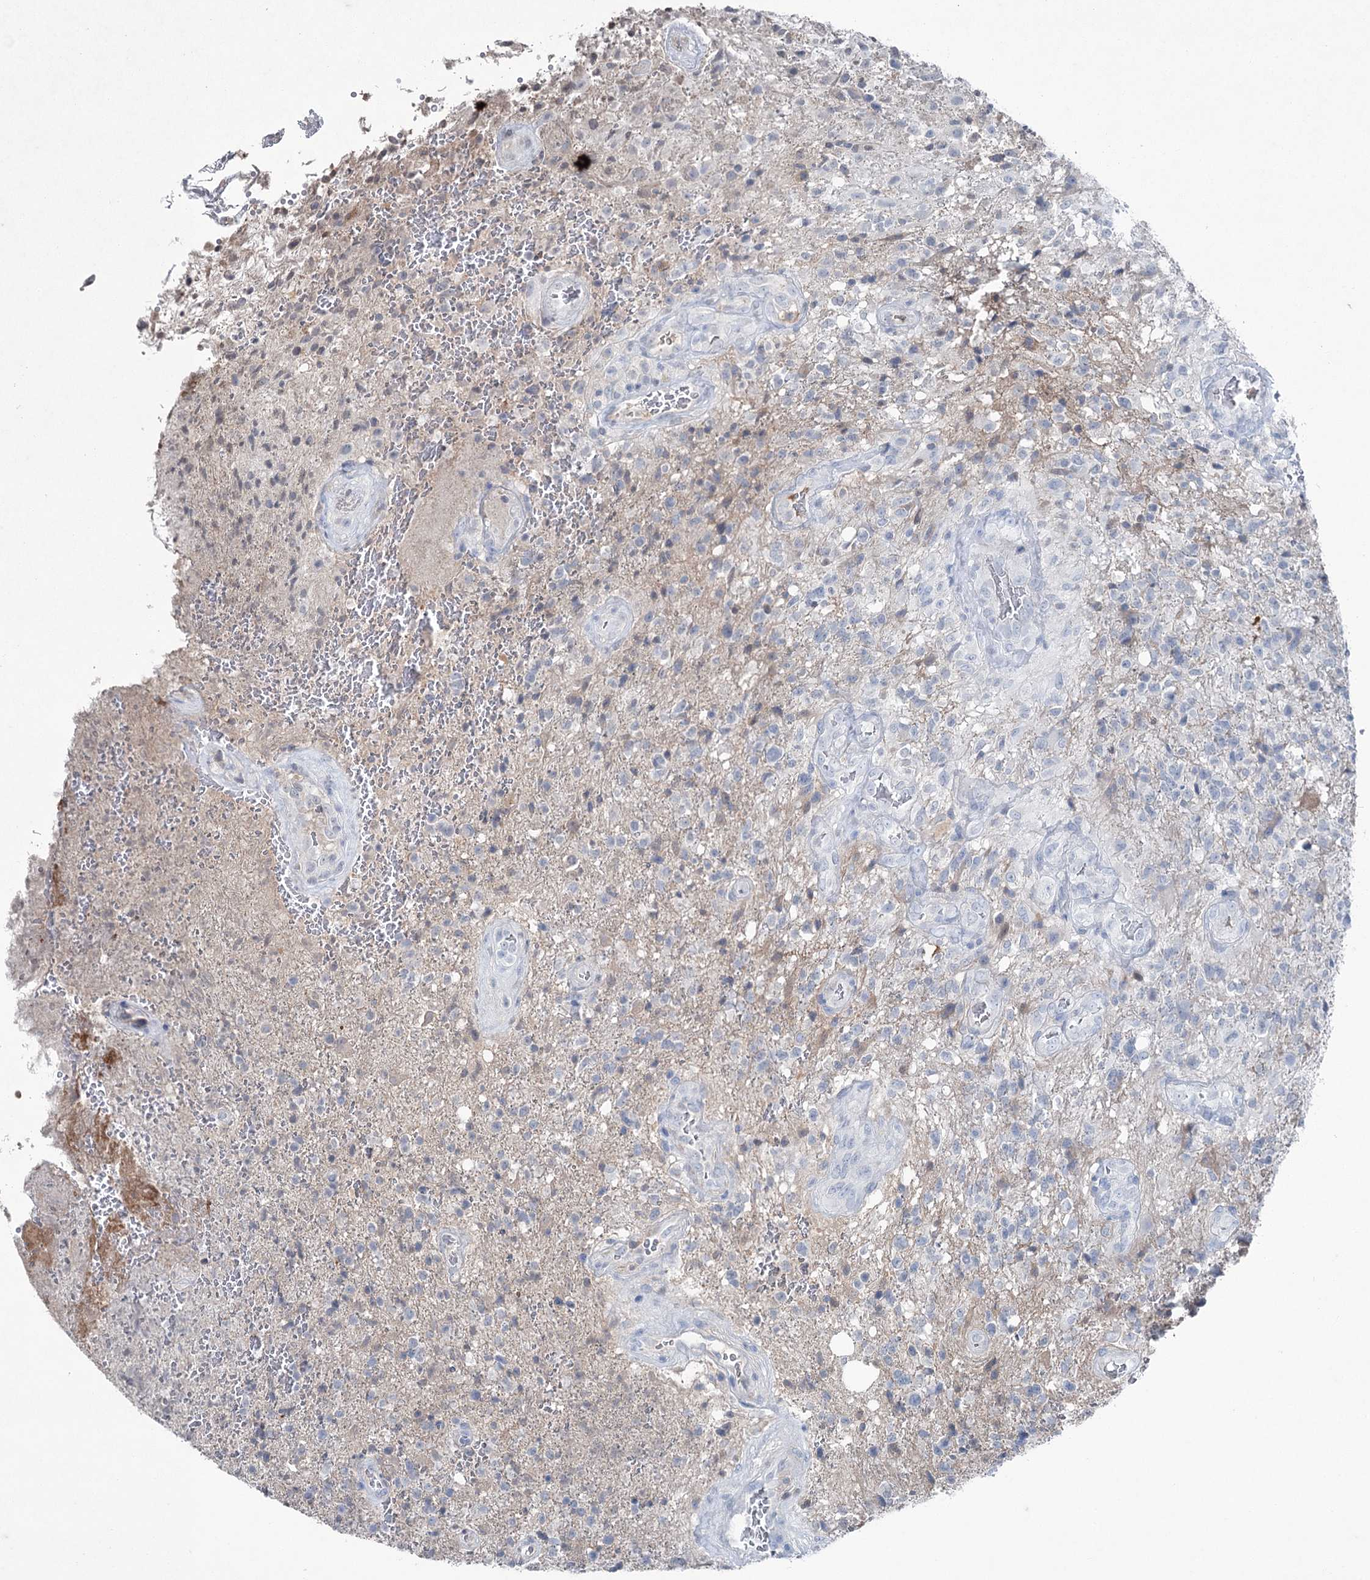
{"staining": {"intensity": "negative", "quantity": "none", "location": "none"}, "tissue": "glioma", "cell_type": "Tumor cells", "image_type": "cancer", "snomed": [{"axis": "morphology", "description": "Glioma, malignant, High grade"}, {"axis": "topography", "description": "Brain"}], "caption": "Tumor cells are negative for protein expression in human malignant glioma (high-grade).", "gene": "PGLYRP2", "patient": {"sex": "male", "age": 56}}